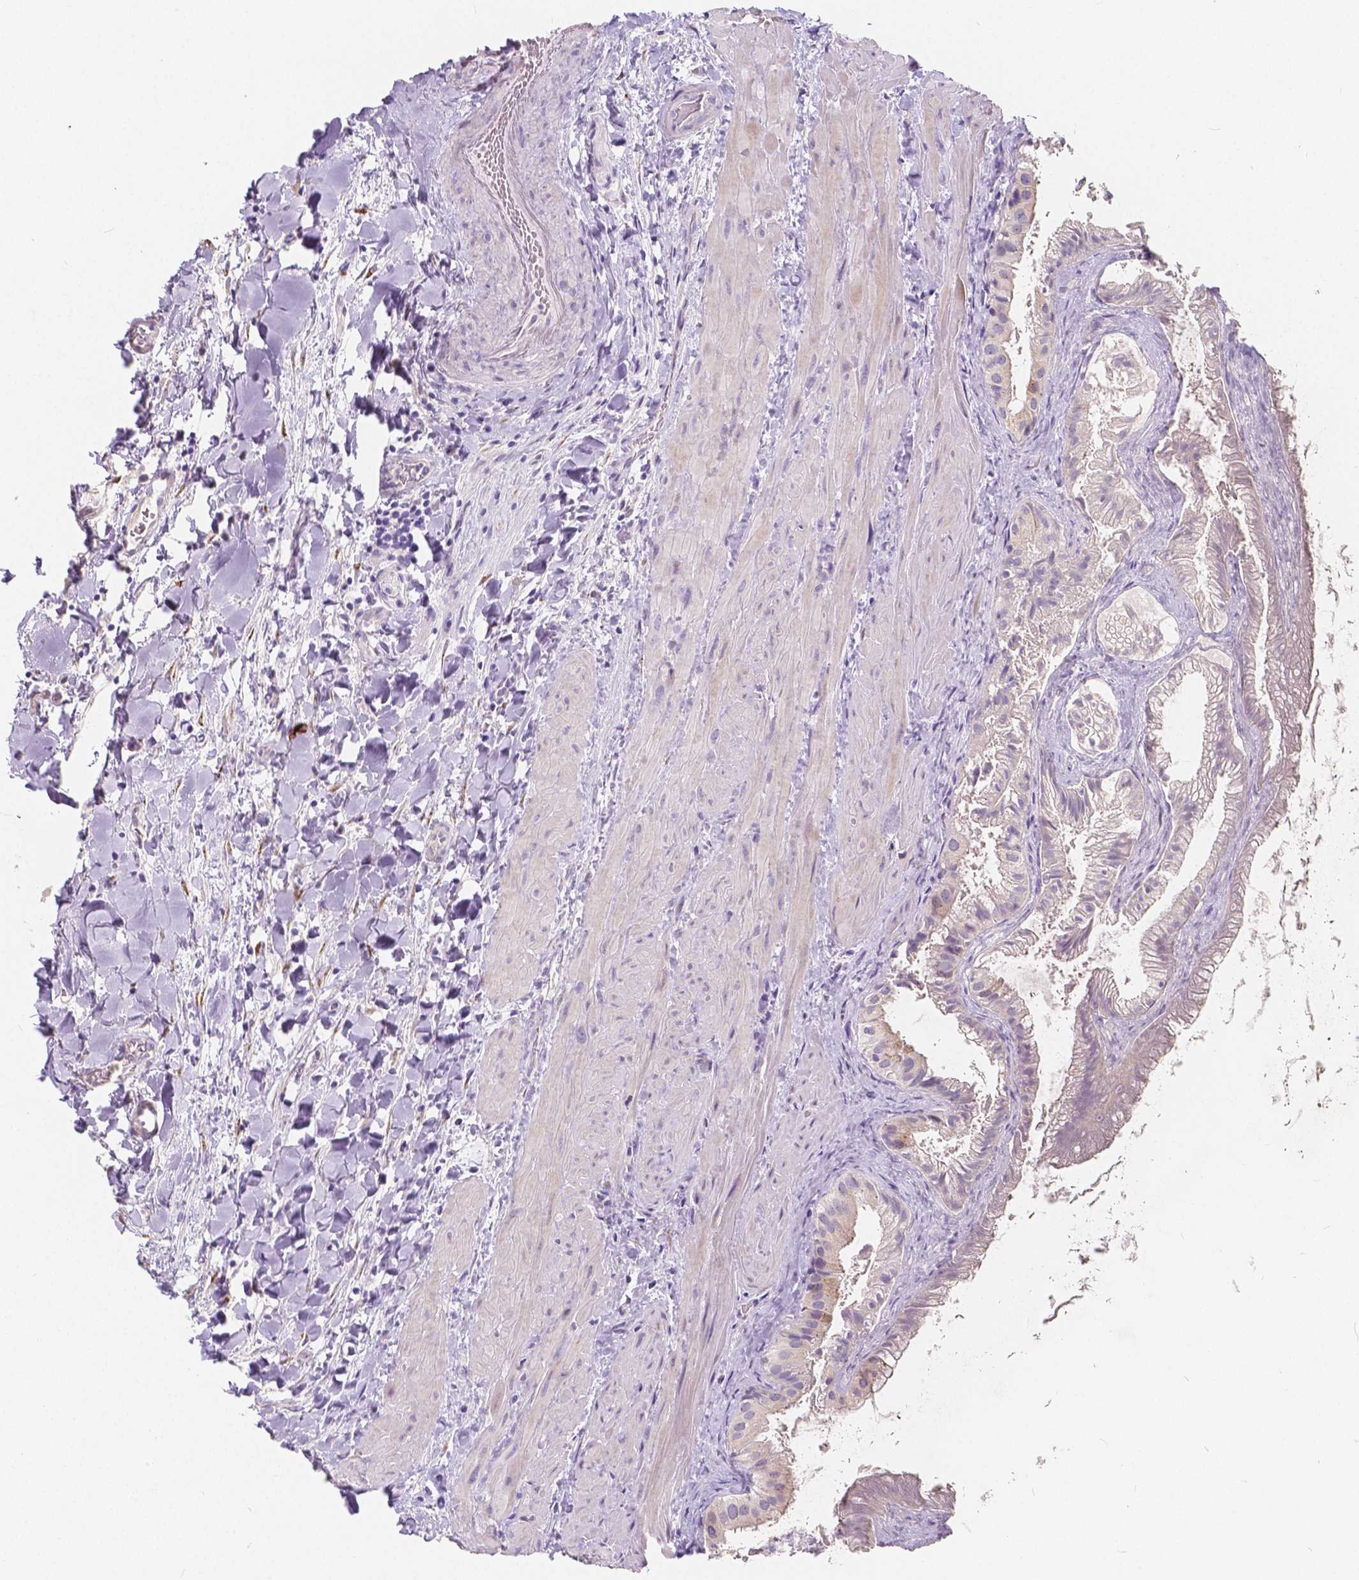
{"staining": {"intensity": "weak", "quantity": "25%-75%", "location": "cytoplasmic/membranous"}, "tissue": "gallbladder", "cell_type": "Glandular cells", "image_type": "normal", "snomed": [{"axis": "morphology", "description": "Normal tissue, NOS"}, {"axis": "topography", "description": "Gallbladder"}], "caption": "IHC image of unremarkable gallbladder: gallbladder stained using IHC exhibits low levels of weak protein expression localized specifically in the cytoplasmic/membranous of glandular cells, appearing as a cytoplasmic/membranous brown color.", "gene": "RNF186", "patient": {"sex": "male", "age": 70}}